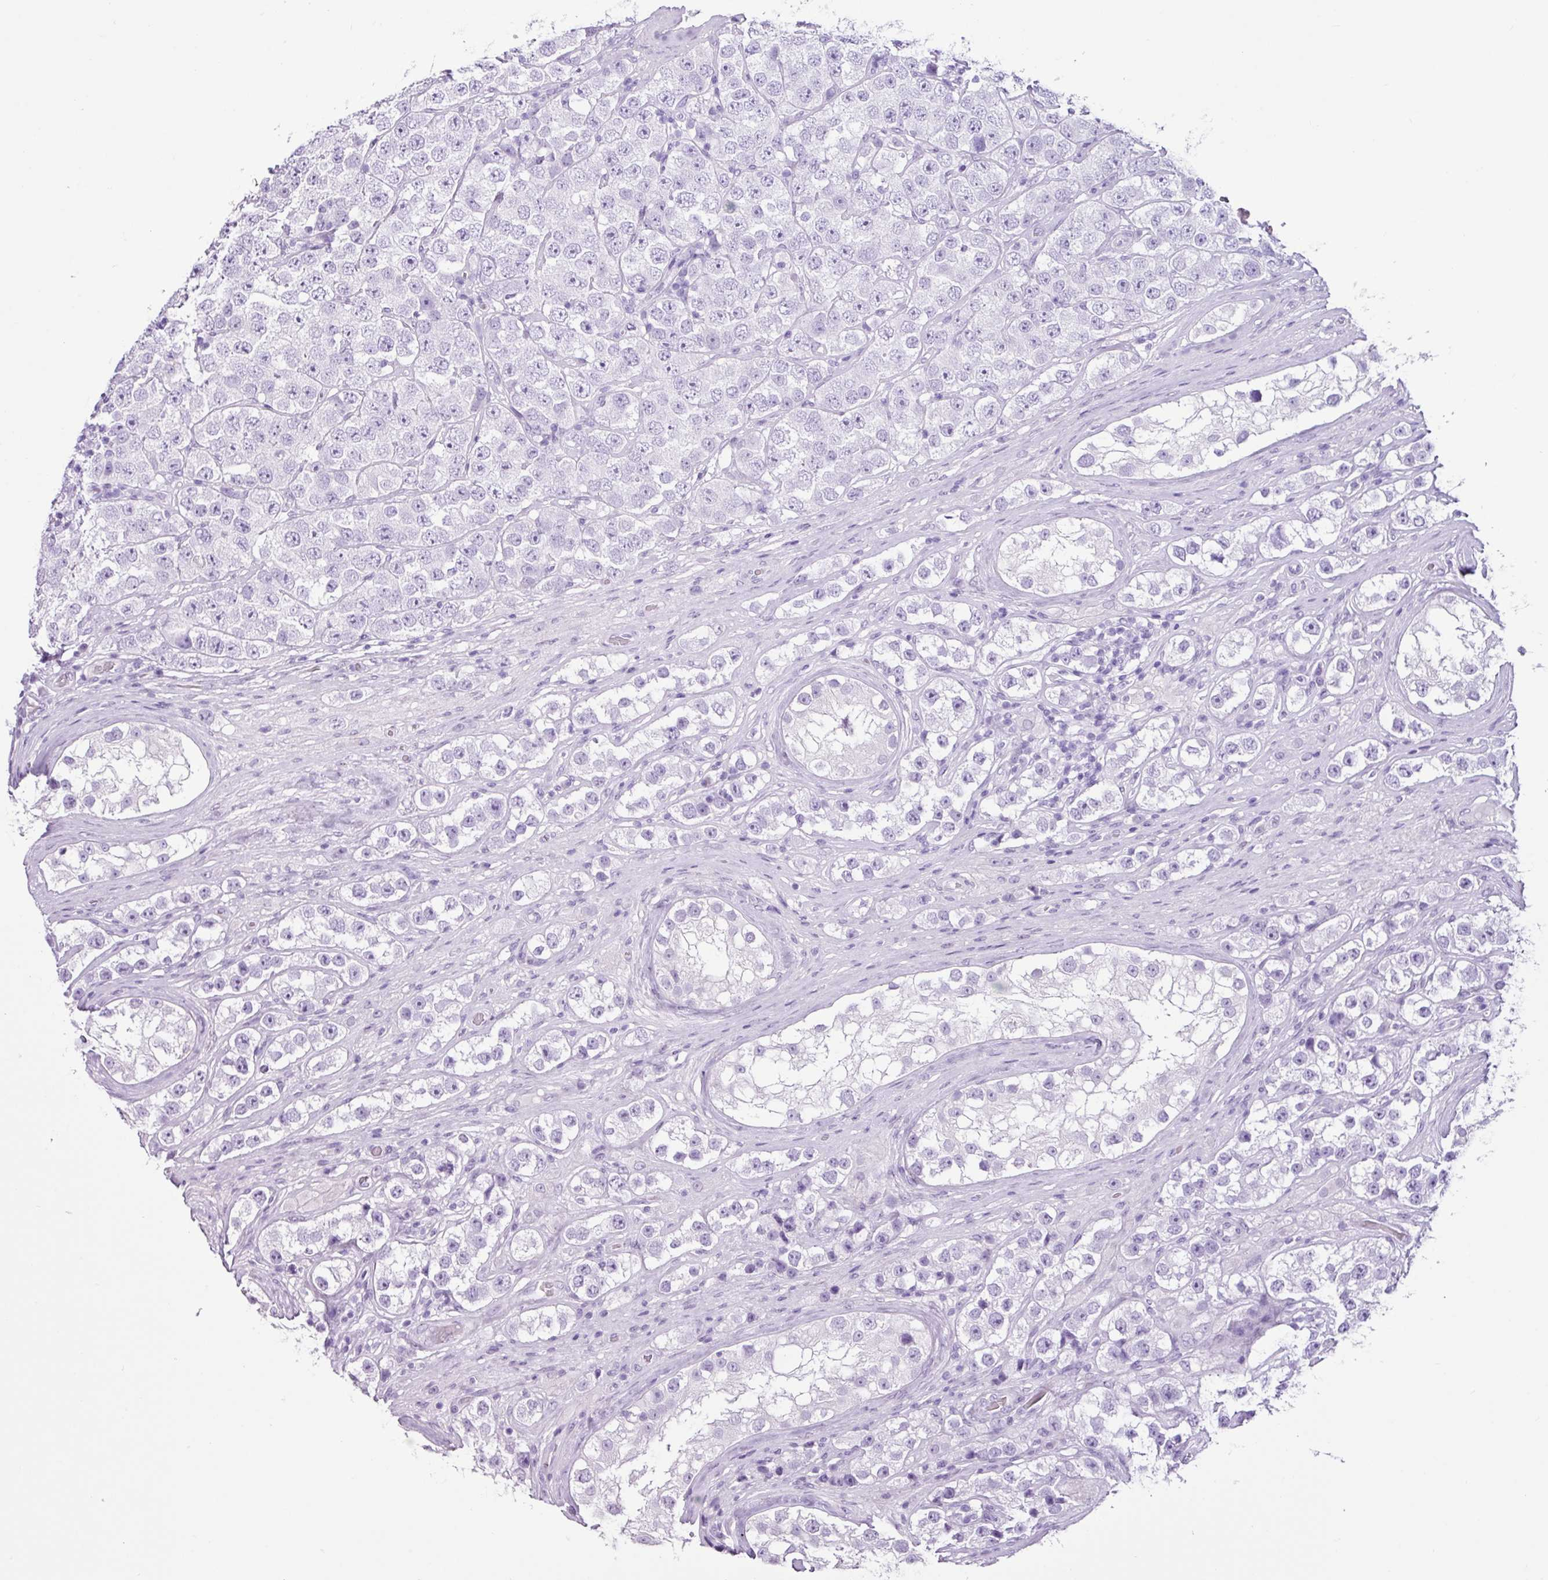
{"staining": {"intensity": "negative", "quantity": "none", "location": "none"}, "tissue": "testis cancer", "cell_type": "Tumor cells", "image_type": "cancer", "snomed": [{"axis": "morphology", "description": "Seminoma, NOS"}, {"axis": "topography", "description": "Testis"}], "caption": "The immunohistochemistry photomicrograph has no significant staining in tumor cells of testis cancer (seminoma) tissue.", "gene": "PGR", "patient": {"sex": "male", "age": 28}}